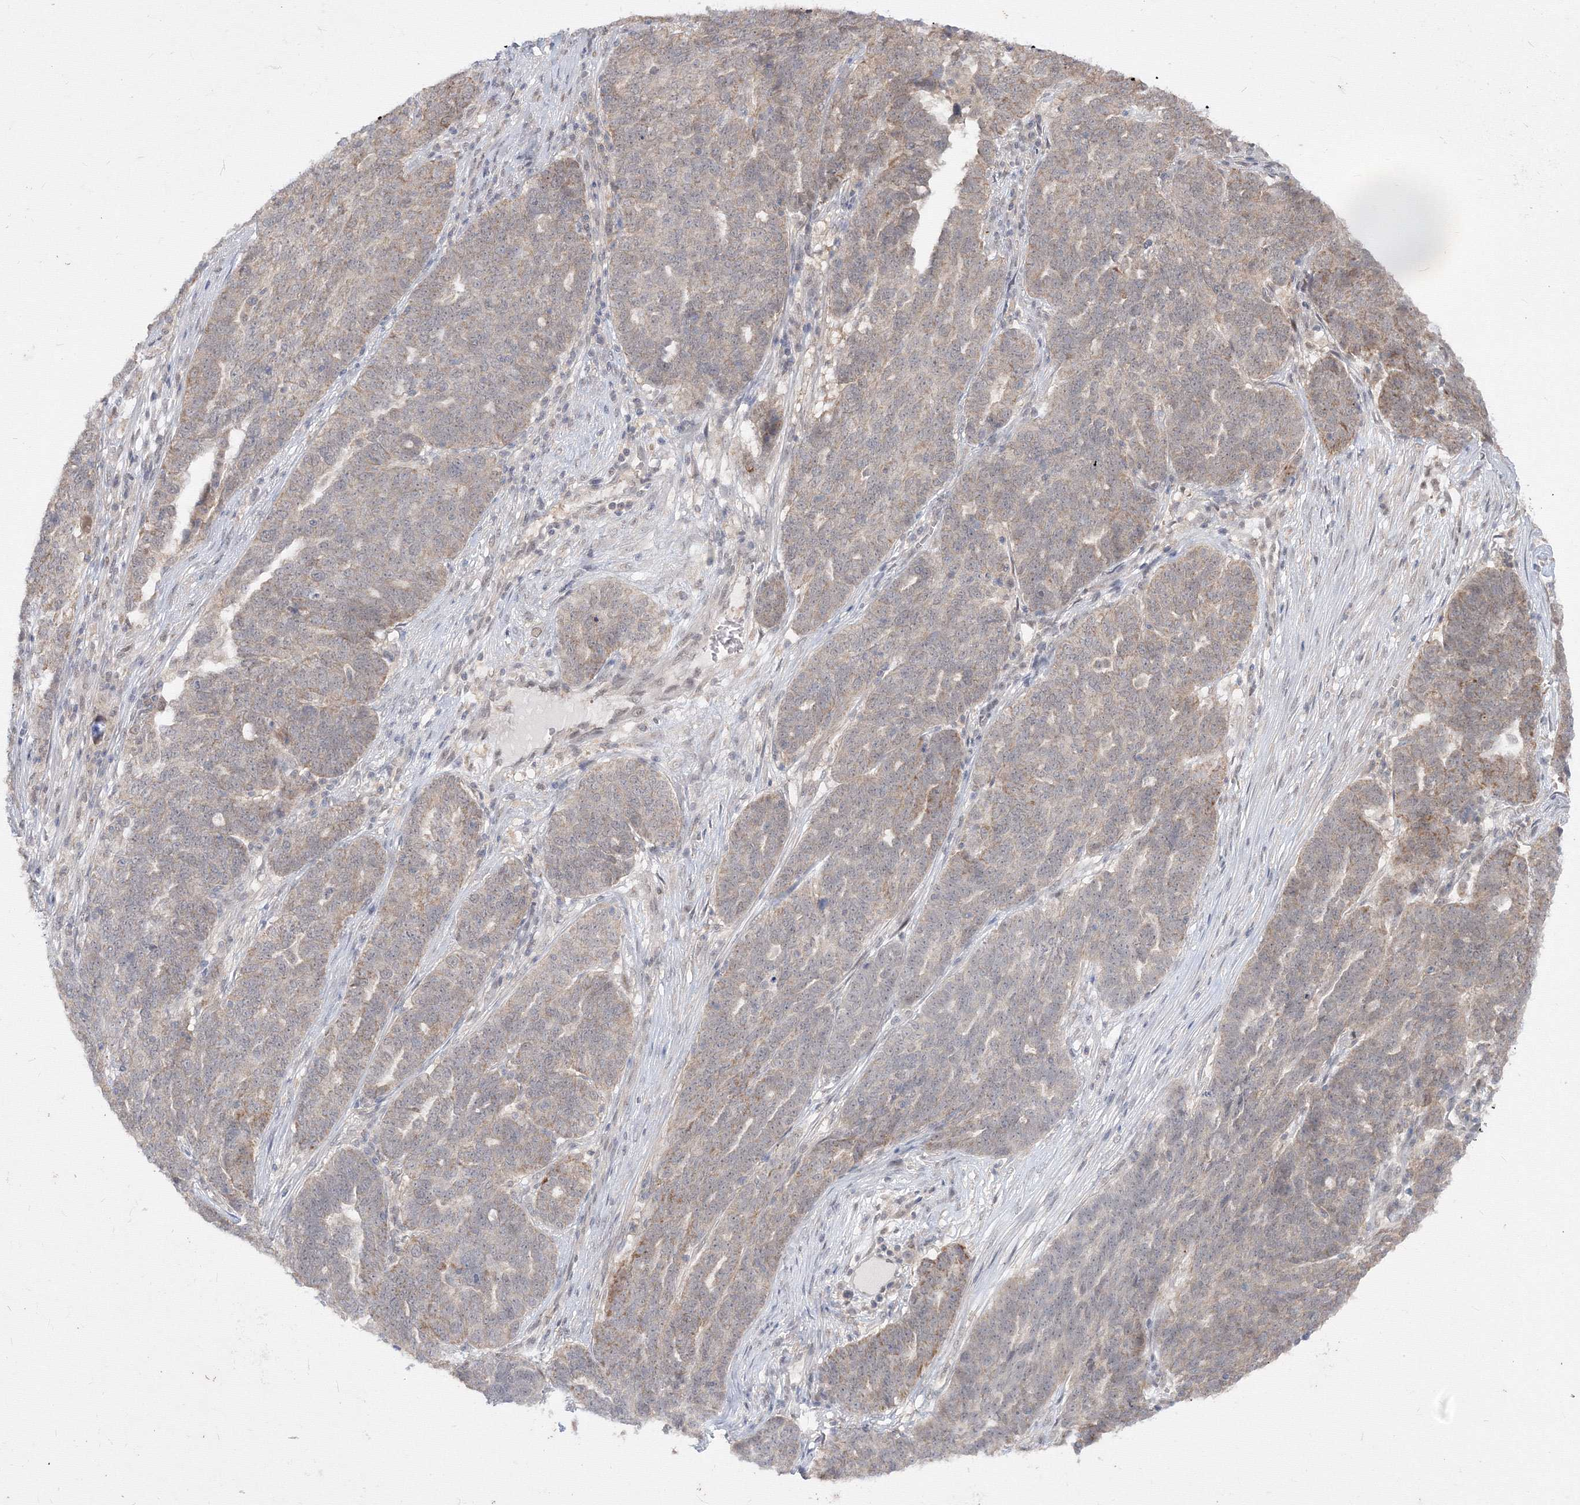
{"staining": {"intensity": "weak", "quantity": "<25%", "location": "cytoplasmic/membranous"}, "tissue": "ovarian cancer", "cell_type": "Tumor cells", "image_type": "cancer", "snomed": [{"axis": "morphology", "description": "Cystadenocarcinoma, serous, NOS"}, {"axis": "topography", "description": "Ovary"}], "caption": "Histopathology image shows no protein staining in tumor cells of ovarian cancer tissue. (DAB IHC, high magnification).", "gene": "COPS4", "patient": {"sex": "female", "age": 59}}